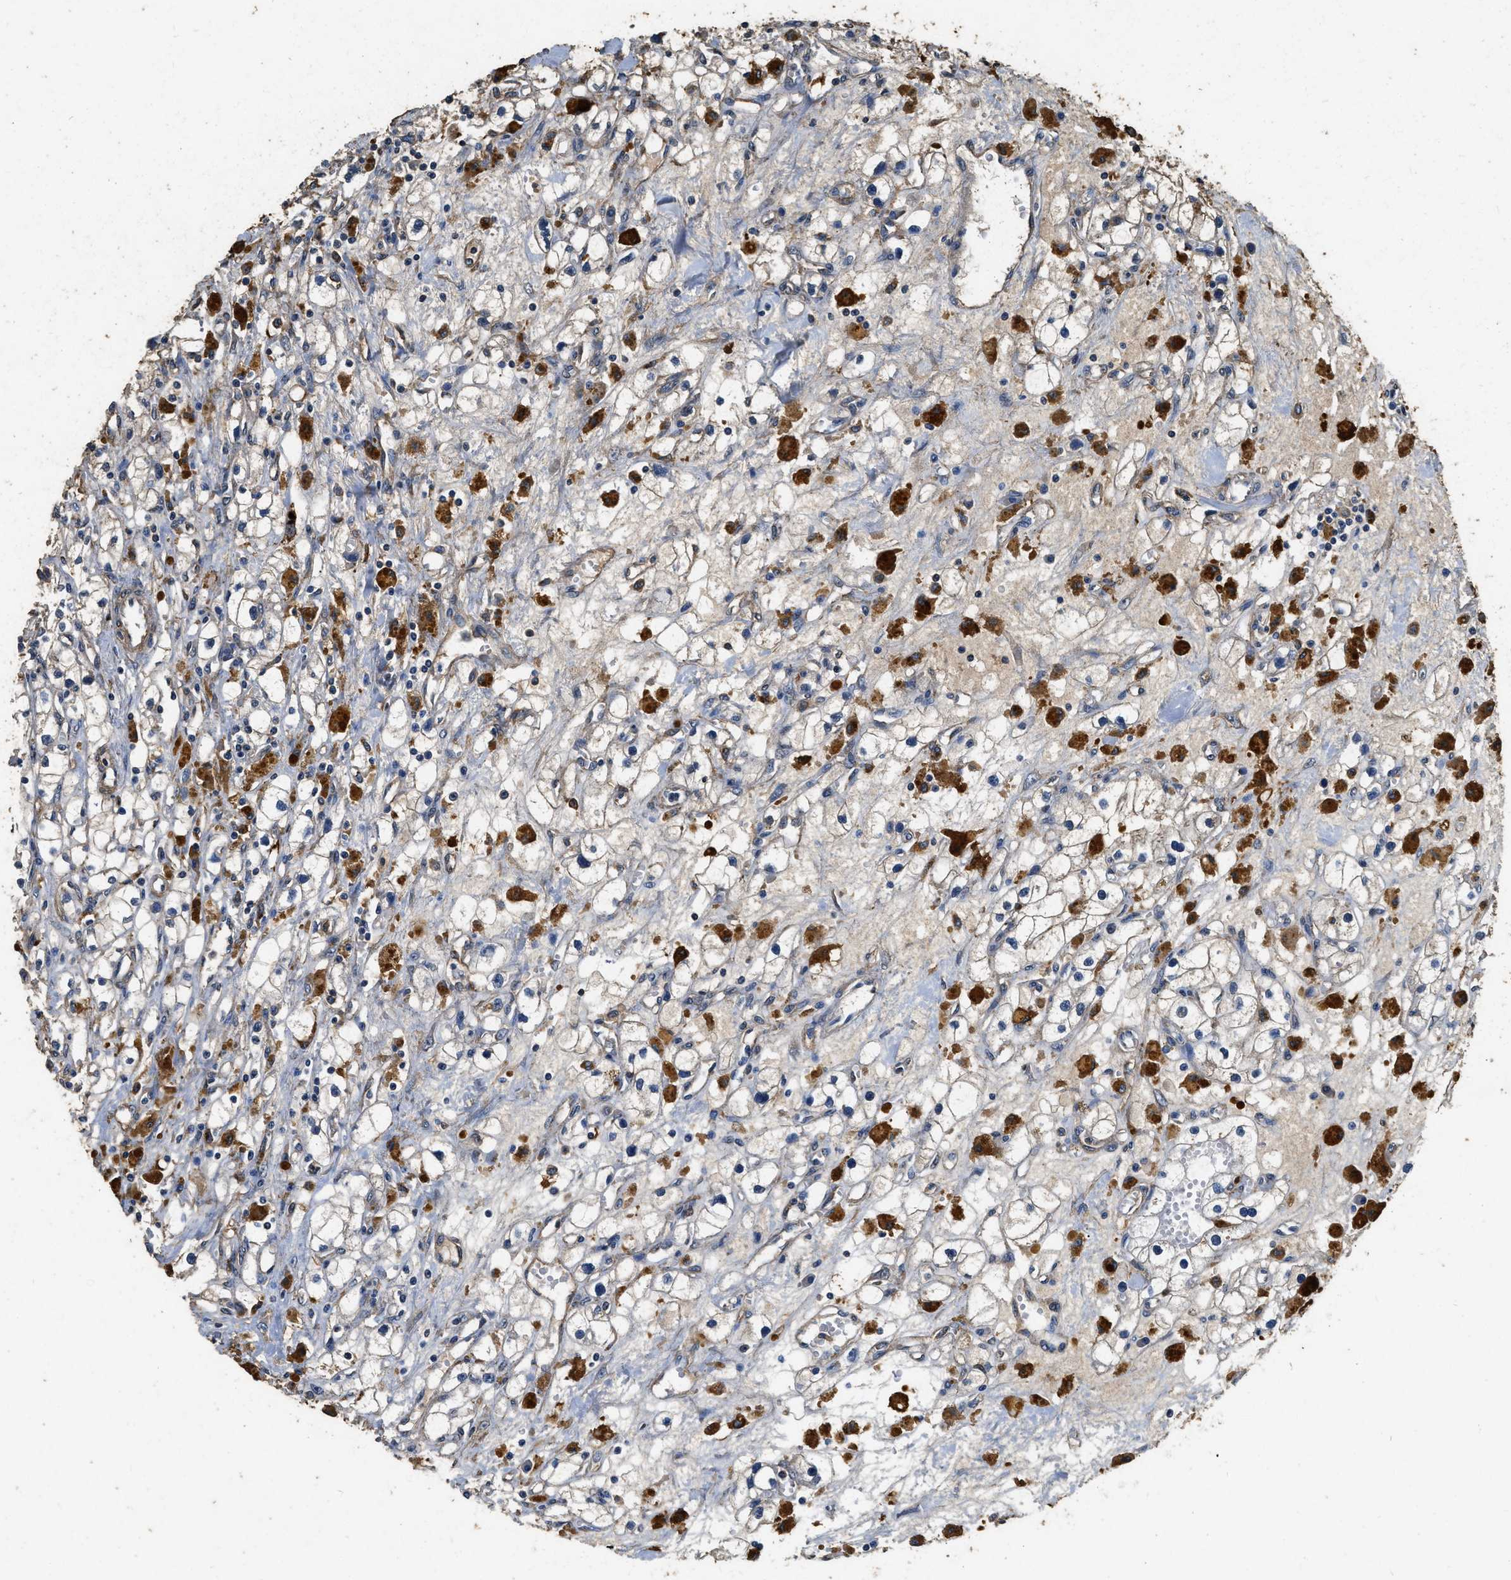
{"staining": {"intensity": "negative", "quantity": "none", "location": "none"}, "tissue": "renal cancer", "cell_type": "Tumor cells", "image_type": "cancer", "snomed": [{"axis": "morphology", "description": "Adenocarcinoma, NOS"}, {"axis": "topography", "description": "Kidney"}], "caption": "Tumor cells show no significant staining in renal adenocarcinoma.", "gene": "MIB1", "patient": {"sex": "male", "age": 56}}